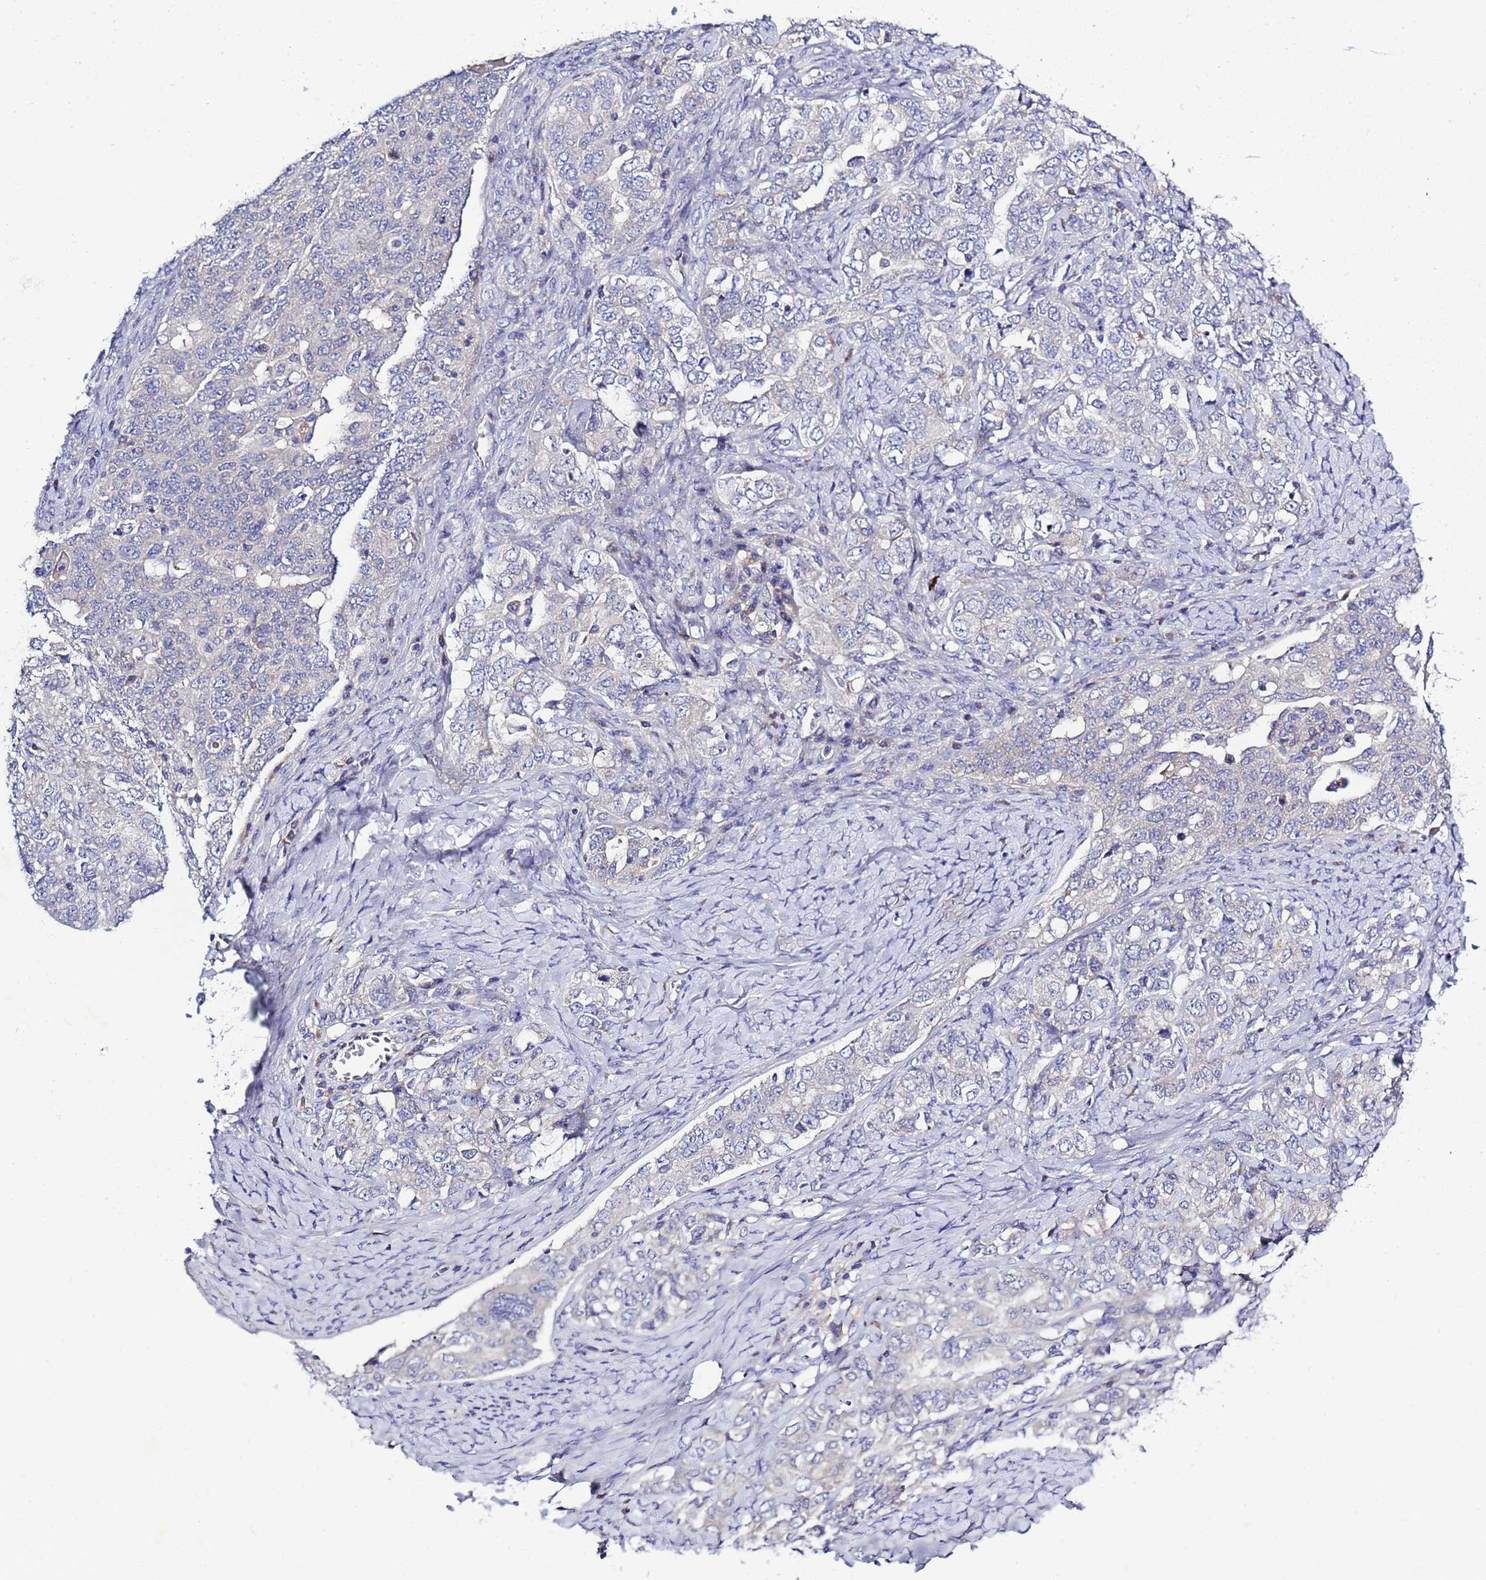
{"staining": {"intensity": "negative", "quantity": "none", "location": "none"}, "tissue": "ovarian cancer", "cell_type": "Tumor cells", "image_type": "cancer", "snomed": [{"axis": "morphology", "description": "Carcinoma, endometroid"}, {"axis": "topography", "description": "Ovary"}], "caption": "This is an immunohistochemistry histopathology image of ovarian endometroid carcinoma. There is no expression in tumor cells.", "gene": "RC3H2", "patient": {"sex": "female", "age": 62}}